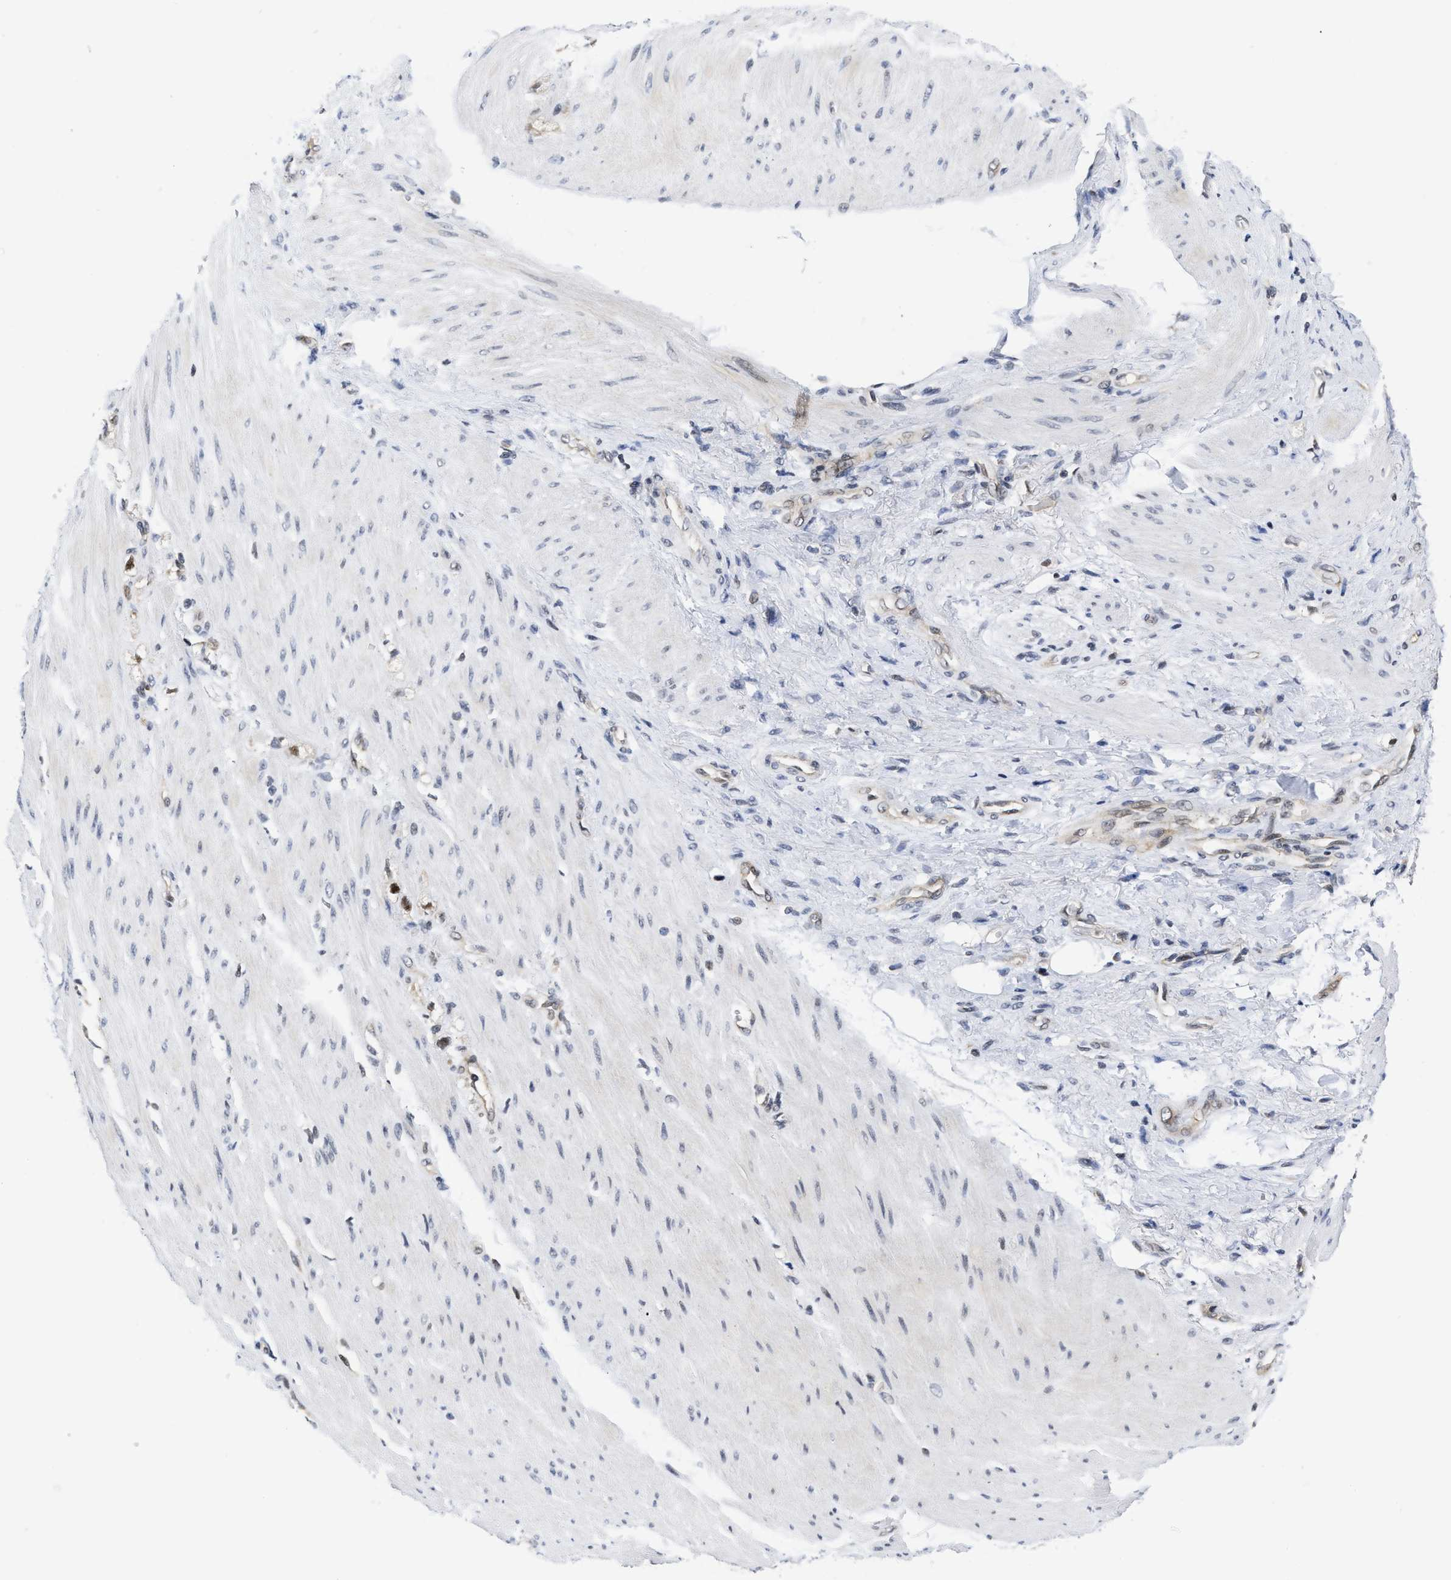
{"staining": {"intensity": "weak", "quantity": "<25%", "location": "cytoplasmic/membranous,nuclear"}, "tissue": "stomach cancer", "cell_type": "Tumor cells", "image_type": "cancer", "snomed": [{"axis": "morphology", "description": "Adenocarcinoma, NOS"}, {"axis": "topography", "description": "Stomach"}], "caption": "Immunohistochemistry micrograph of stomach cancer stained for a protein (brown), which exhibits no staining in tumor cells.", "gene": "HIF1A", "patient": {"sex": "male", "age": 82}}